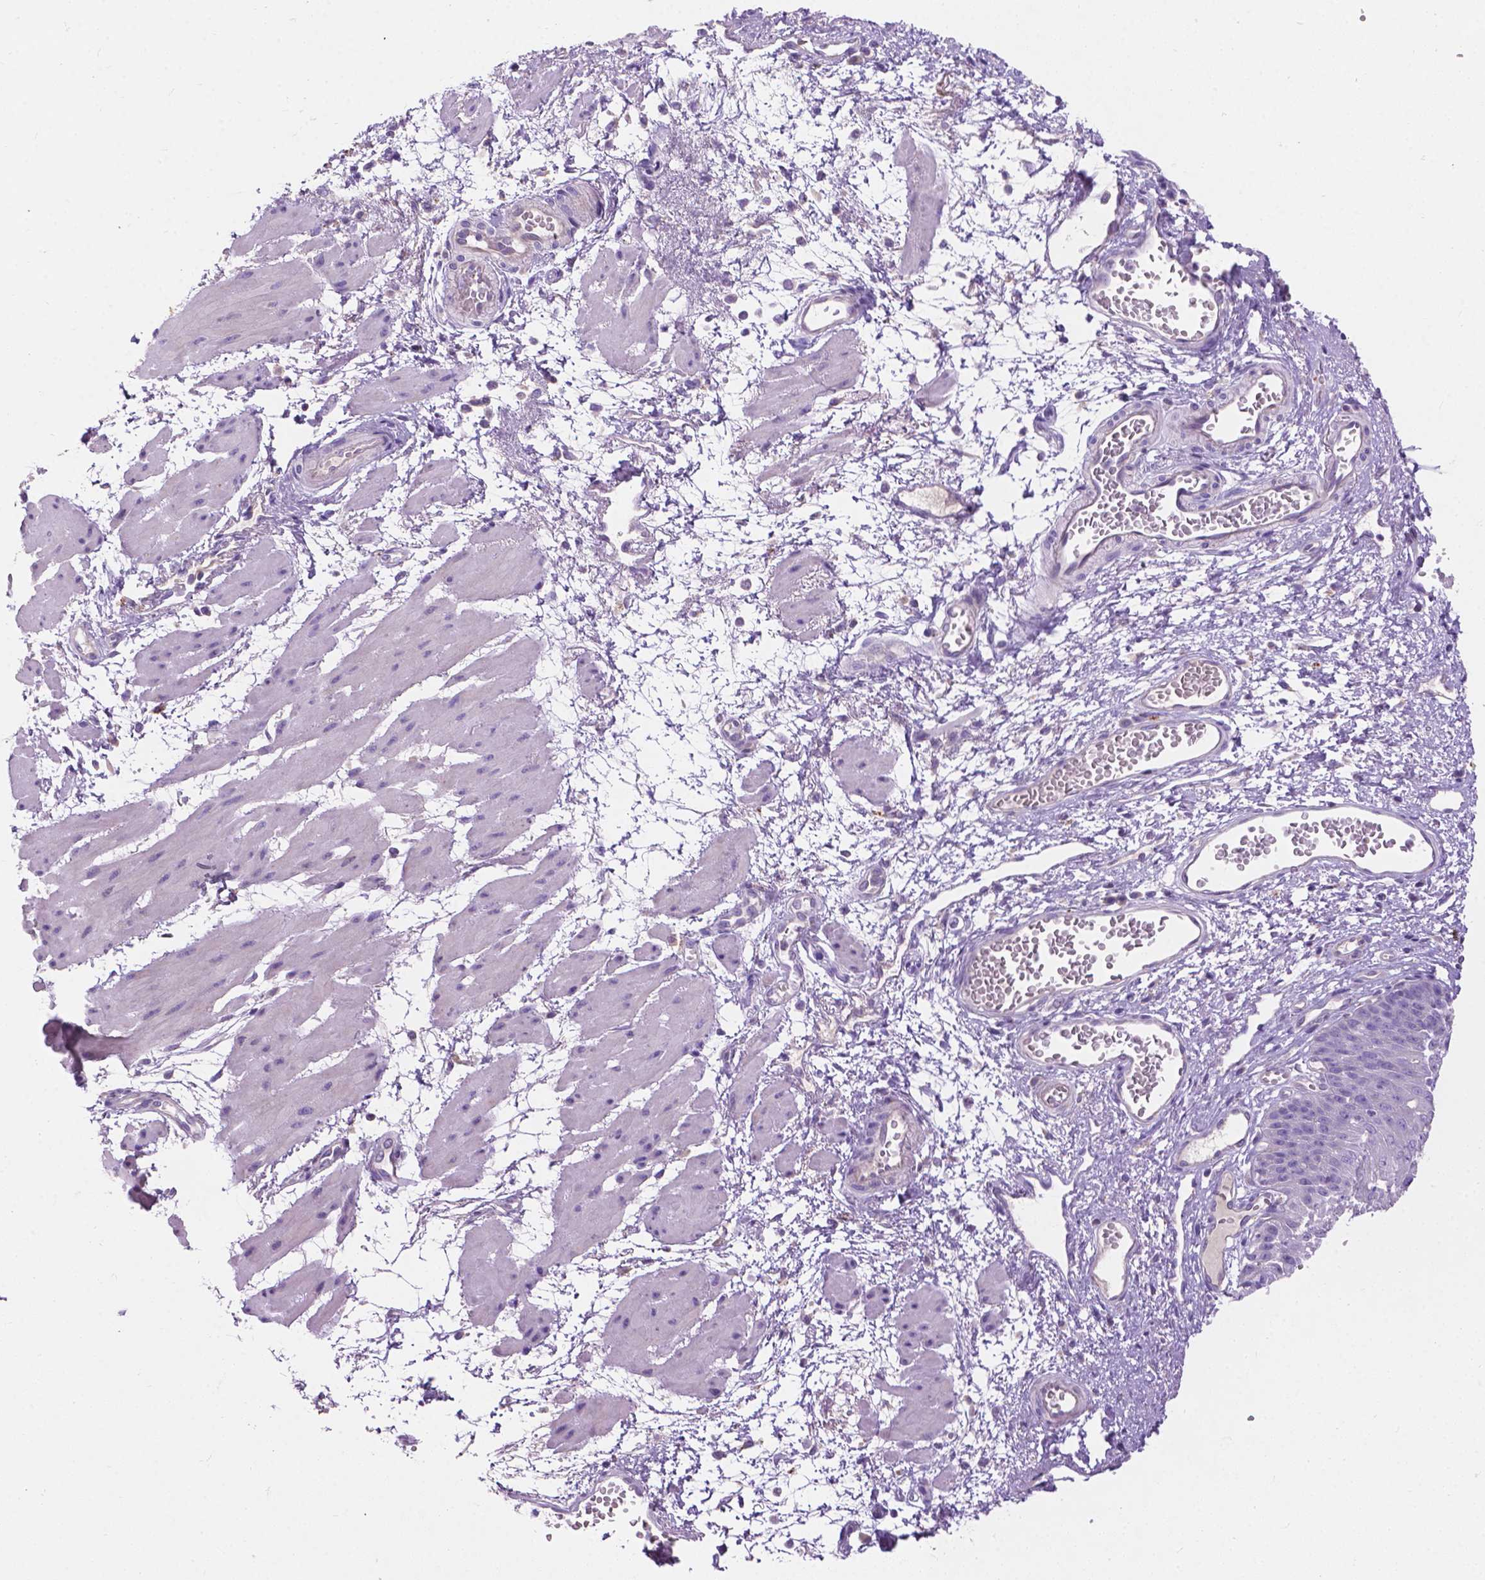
{"staining": {"intensity": "negative", "quantity": "none", "location": "none"}, "tissue": "esophagus", "cell_type": "Squamous epithelial cells", "image_type": "normal", "snomed": [{"axis": "morphology", "description": "Normal tissue, NOS"}, {"axis": "topography", "description": "Esophagus"}], "caption": "There is no significant positivity in squamous epithelial cells of esophagus. Brightfield microscopy of immunohistochemistry (IHC) stained with DAB (brown) and hematoxylin (blue), captured at high magnification.", "gene": "NOXO1", "patient": {"sex": "male", "age": 71}}